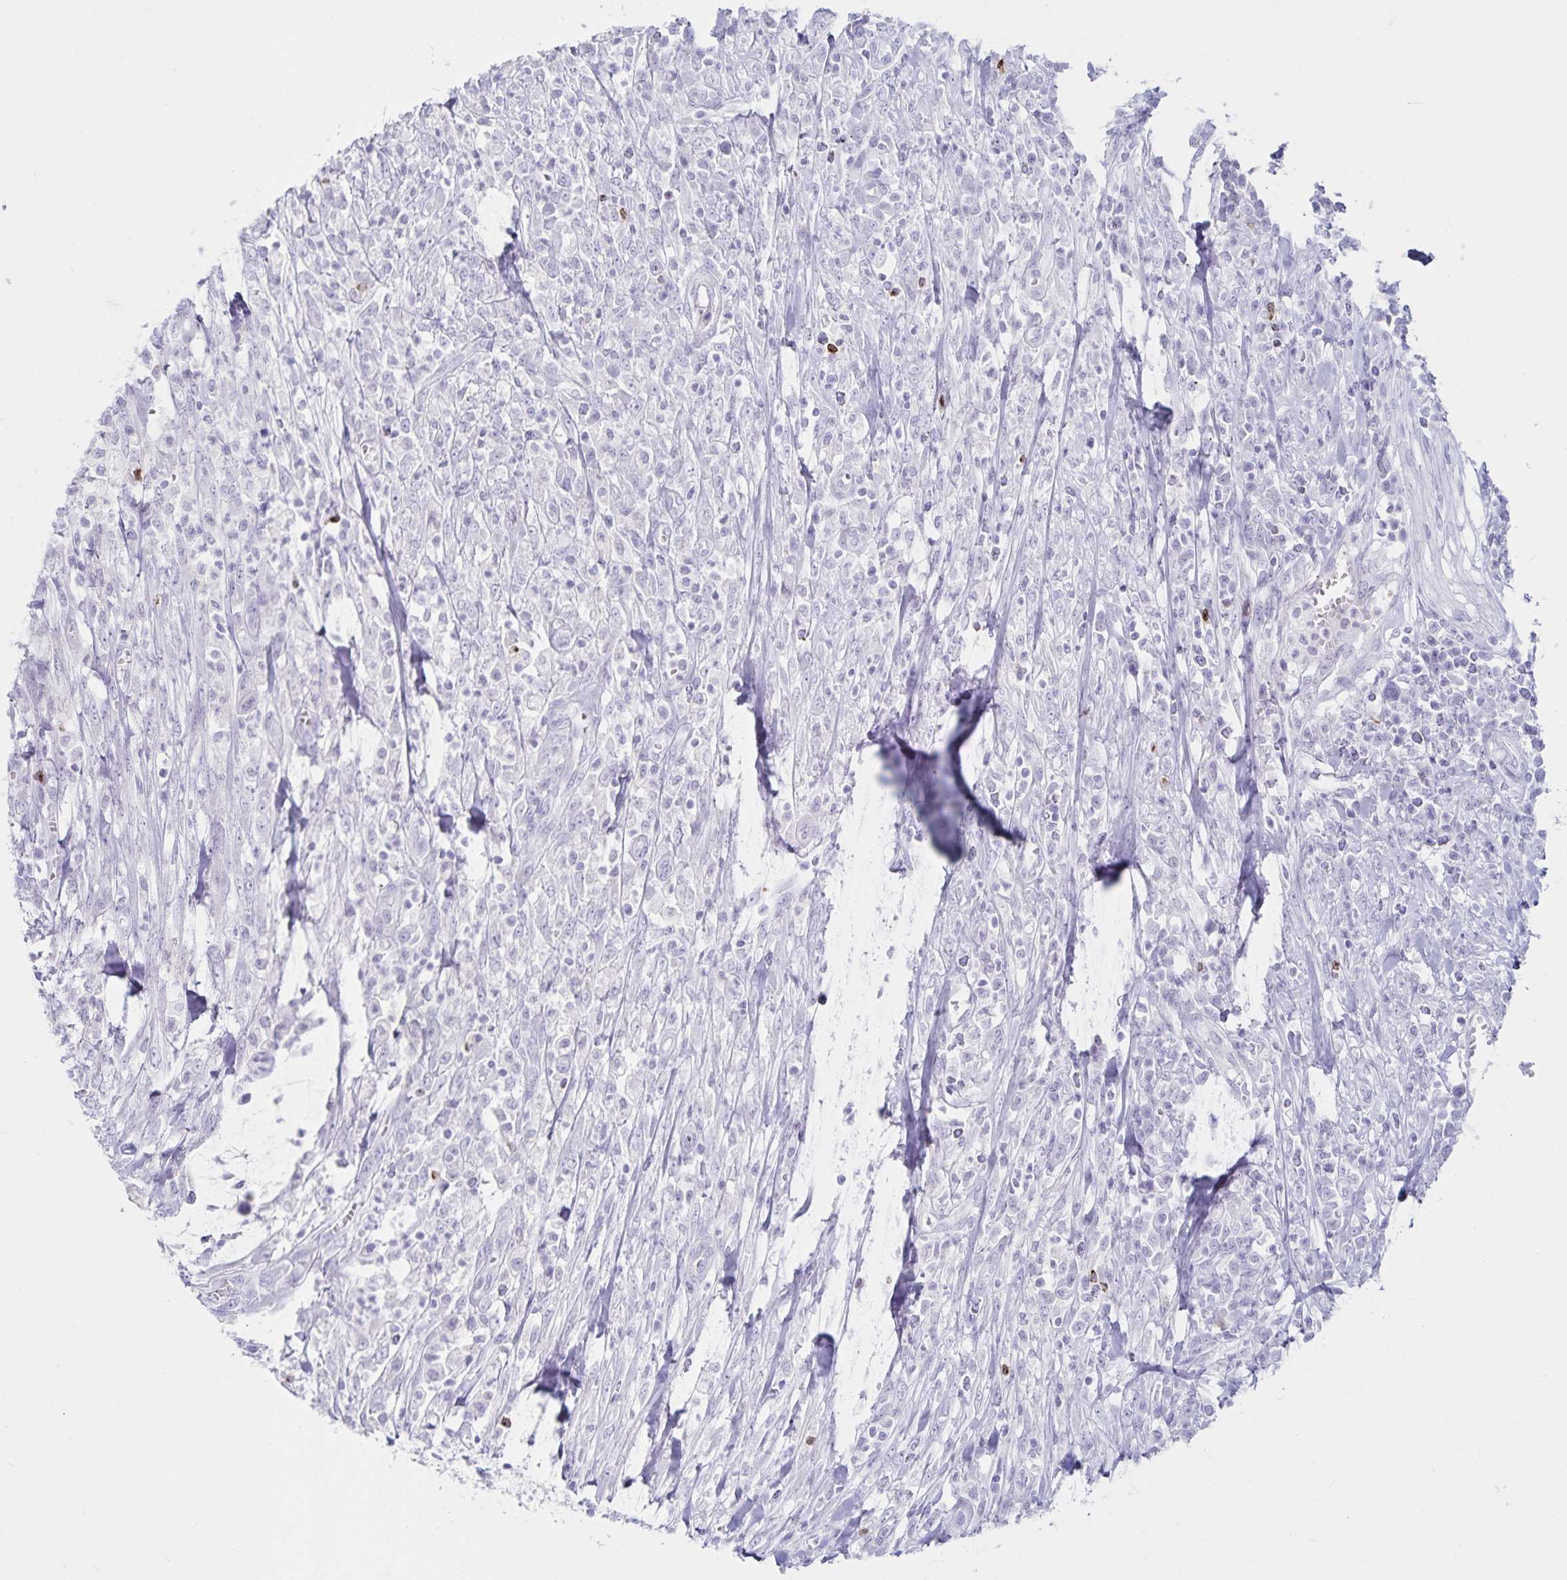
{"staining": {"intensity": "negative", "quantity": "none", "location": "none"}, "tissue": "colorectal cancer", "cell_type": "Tumor cells", "image_type": "cancer", "snomed": [{"axis": "morphology", "description": "Adenocarcinoma, NOS"}, {"axis": "topography", "description": "Colon"}], "caption": "Immunohistochemical staining of human colorectal cancer (adenocarcinoma) displays no significant positivity in tumor cells.", "gene": "GNLY", "patient": {"sex": "male", "age": 65}}